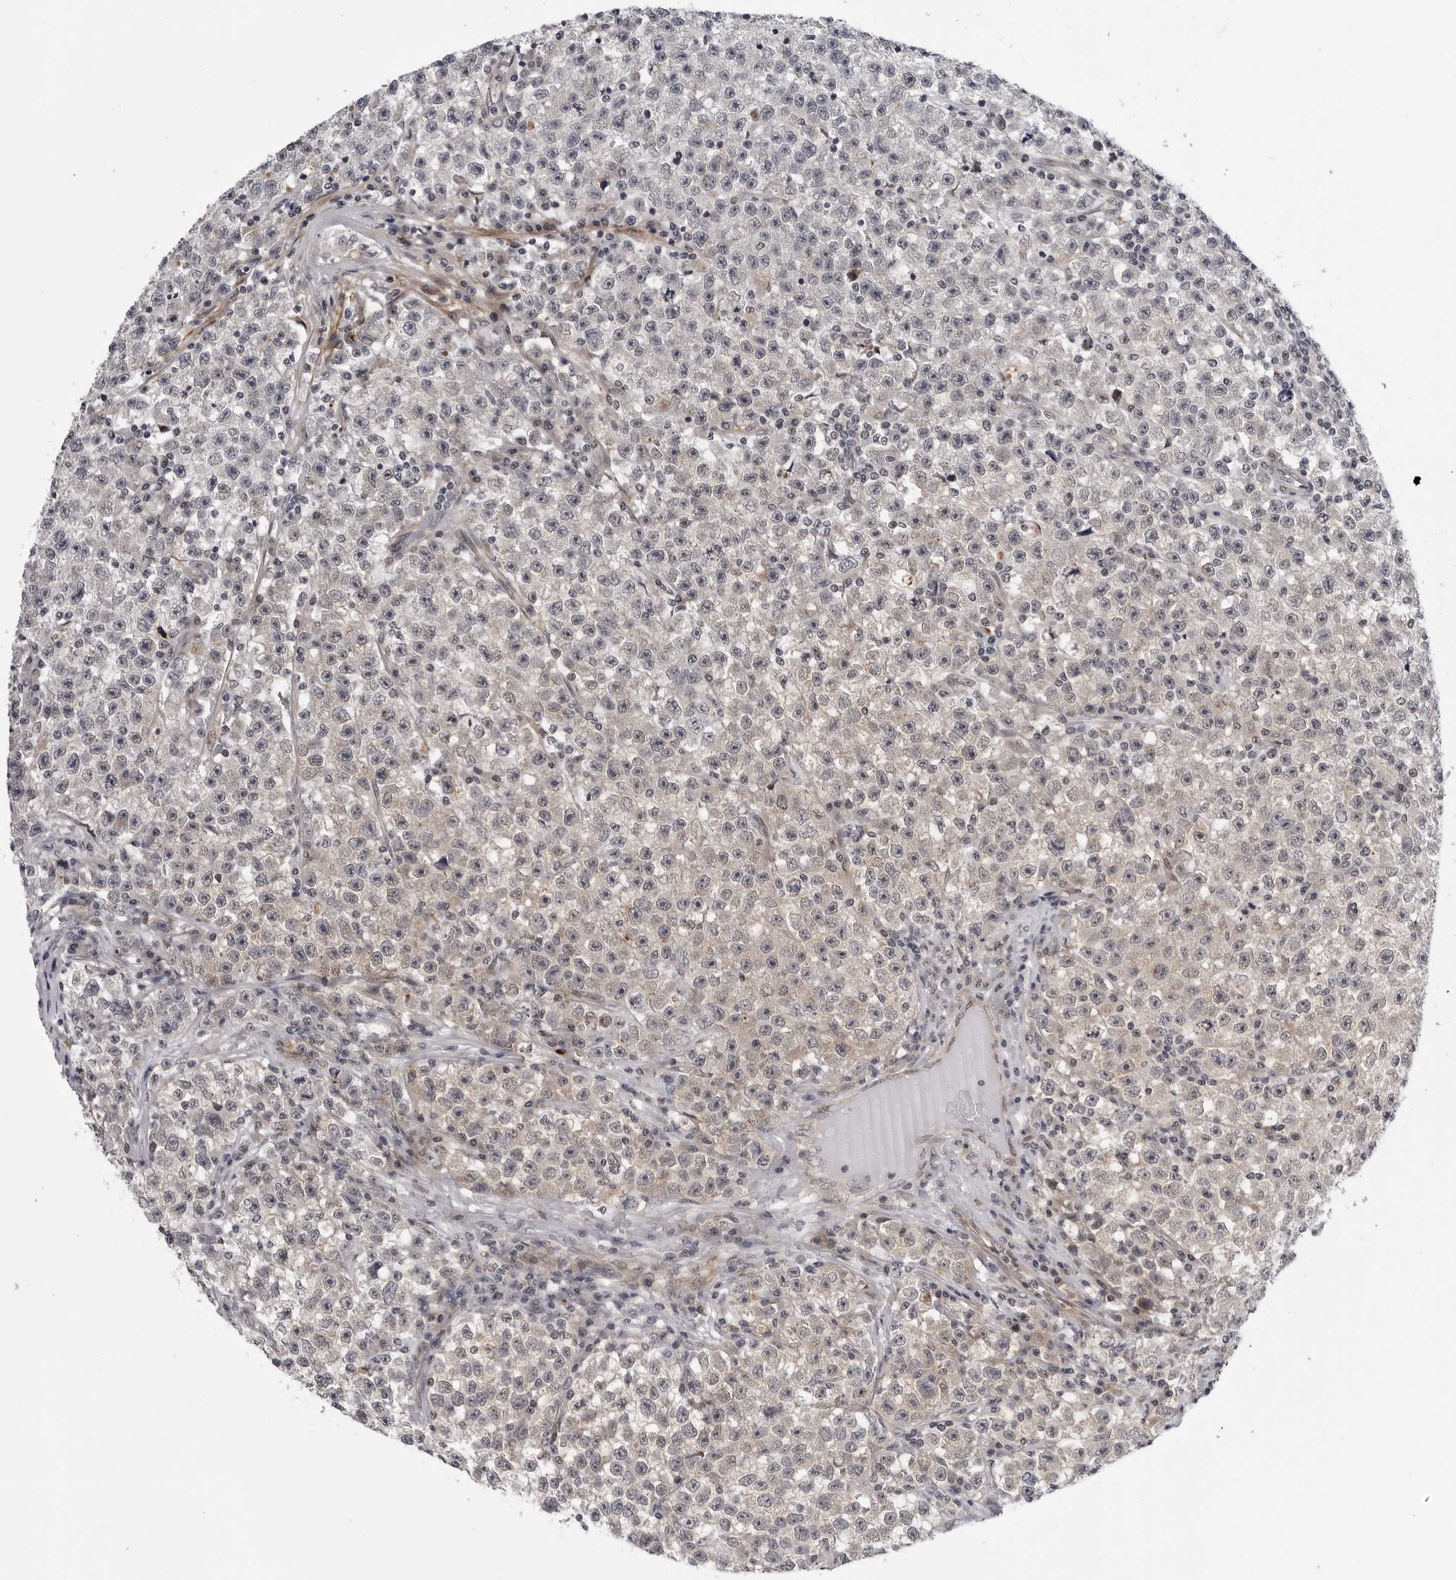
{"staining": {"intensity": "weak", "quantity": "<25%", "location": "cytoplasmic/membranous"}, "tissue": "testis cancer", "cell_type": "Tumor cells", "image_type": "cancer", "snomed": [{"axis": "morphology", "description": "Seminoma, NOS"}, {"axis": "topography", "description": "Testis"}], "caption": "DAB immunohistochemical staining of seminoma (testis) demonstrates no significant staining in tumor cells. Nuclei are stained in blue.", "gene": "KIAA1614", "patient": {"sex": "male", "age": 22}}